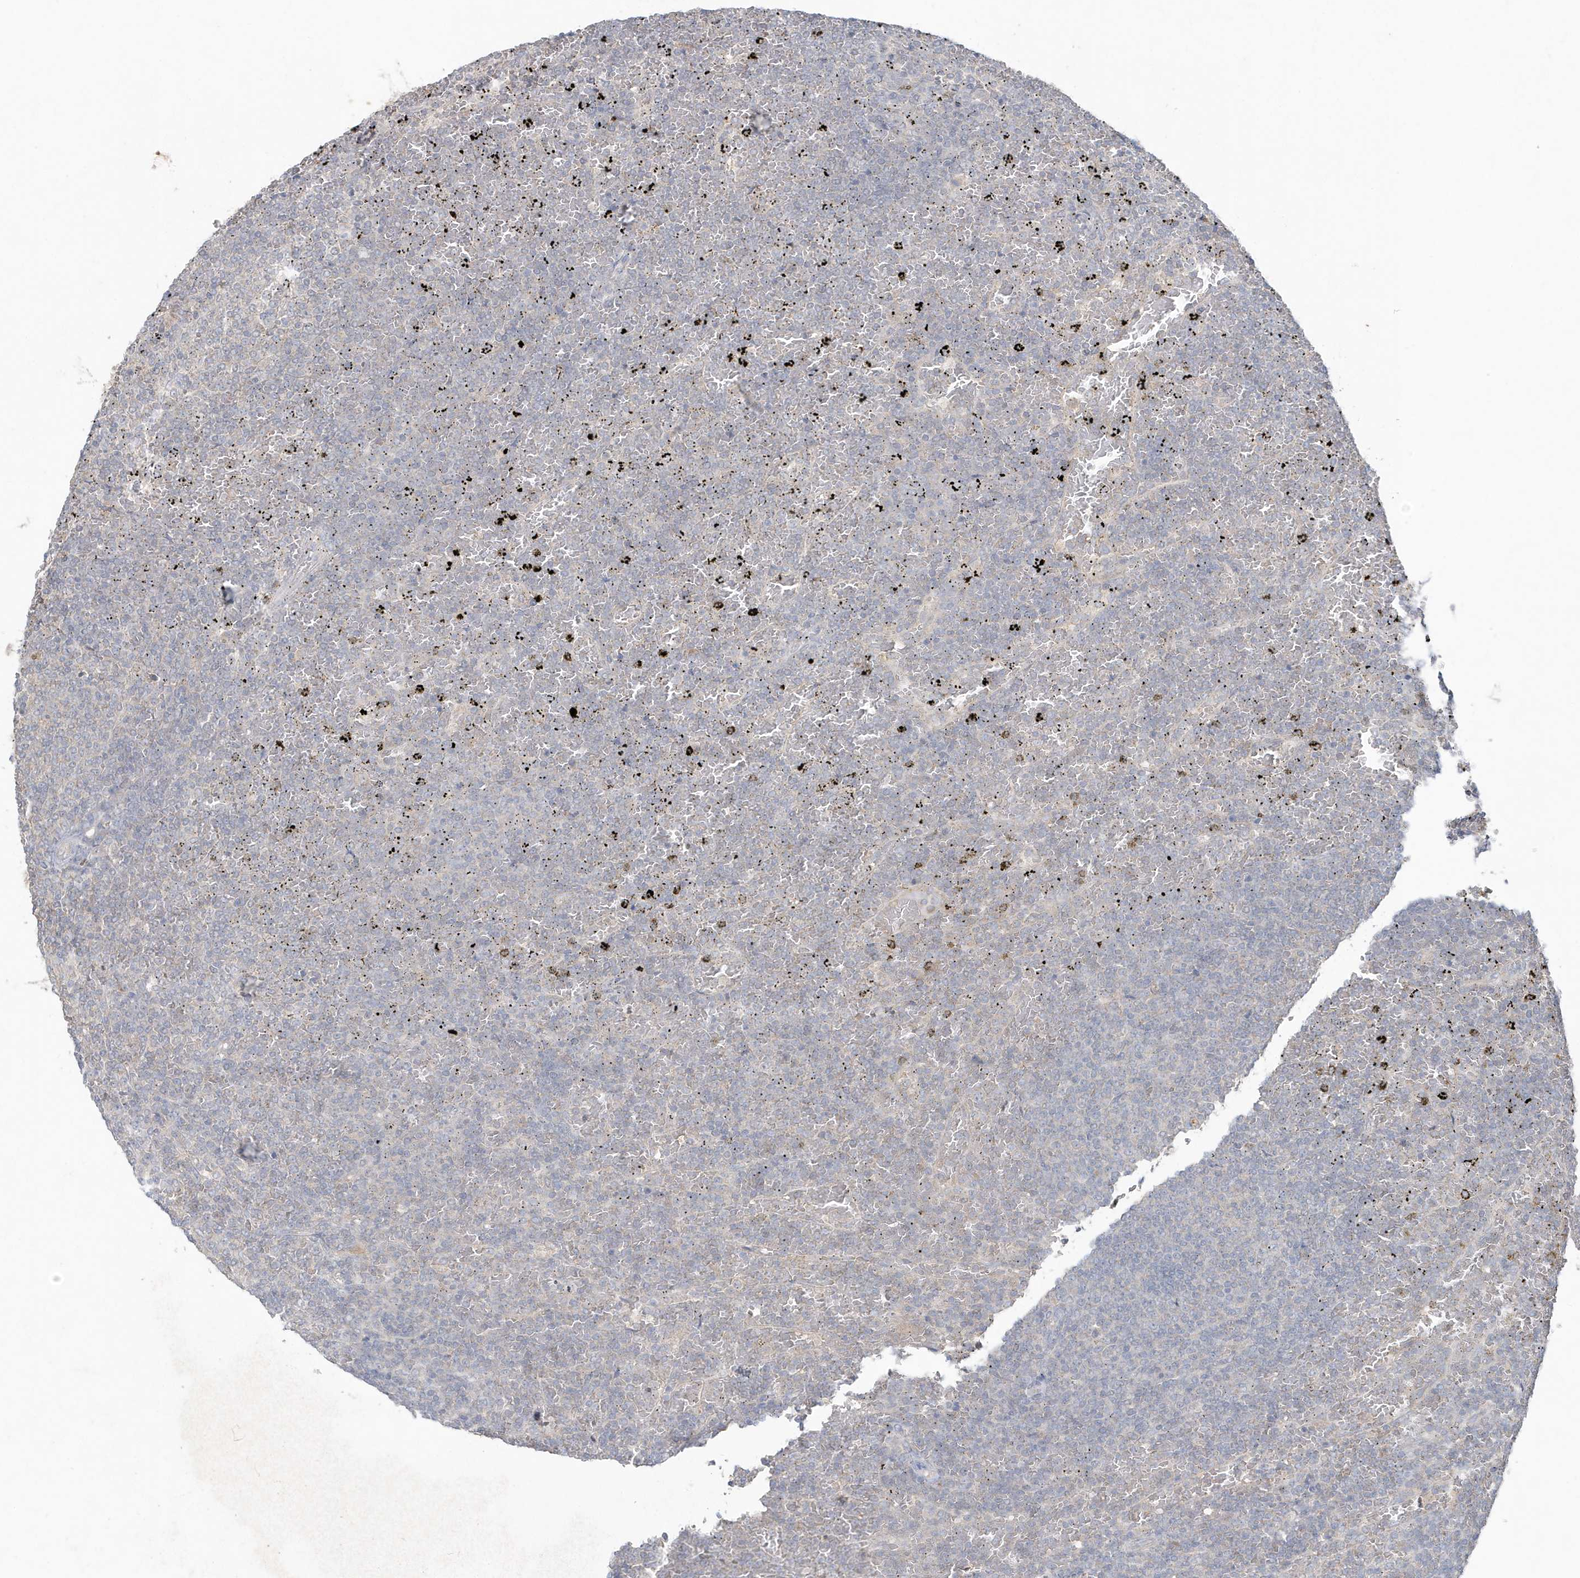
{"staining": {"intensity": "negative", "quantity": "none", "location": "none"}, "tissue": "lymphoma", "cell_type": "Tumor cells", "image_type": "cancer", "snomed": [{"axis": "morphology", "description": "Malignant lymphoma, non-Hodgkin's type, Low grade"}, {"axis": "topography", "description": "Spleen"}], "caption": "Tumor cells show no significant expression in lymphoma.", "gene": "C1RL", "patient": {"sex": "female", "age": 77}}